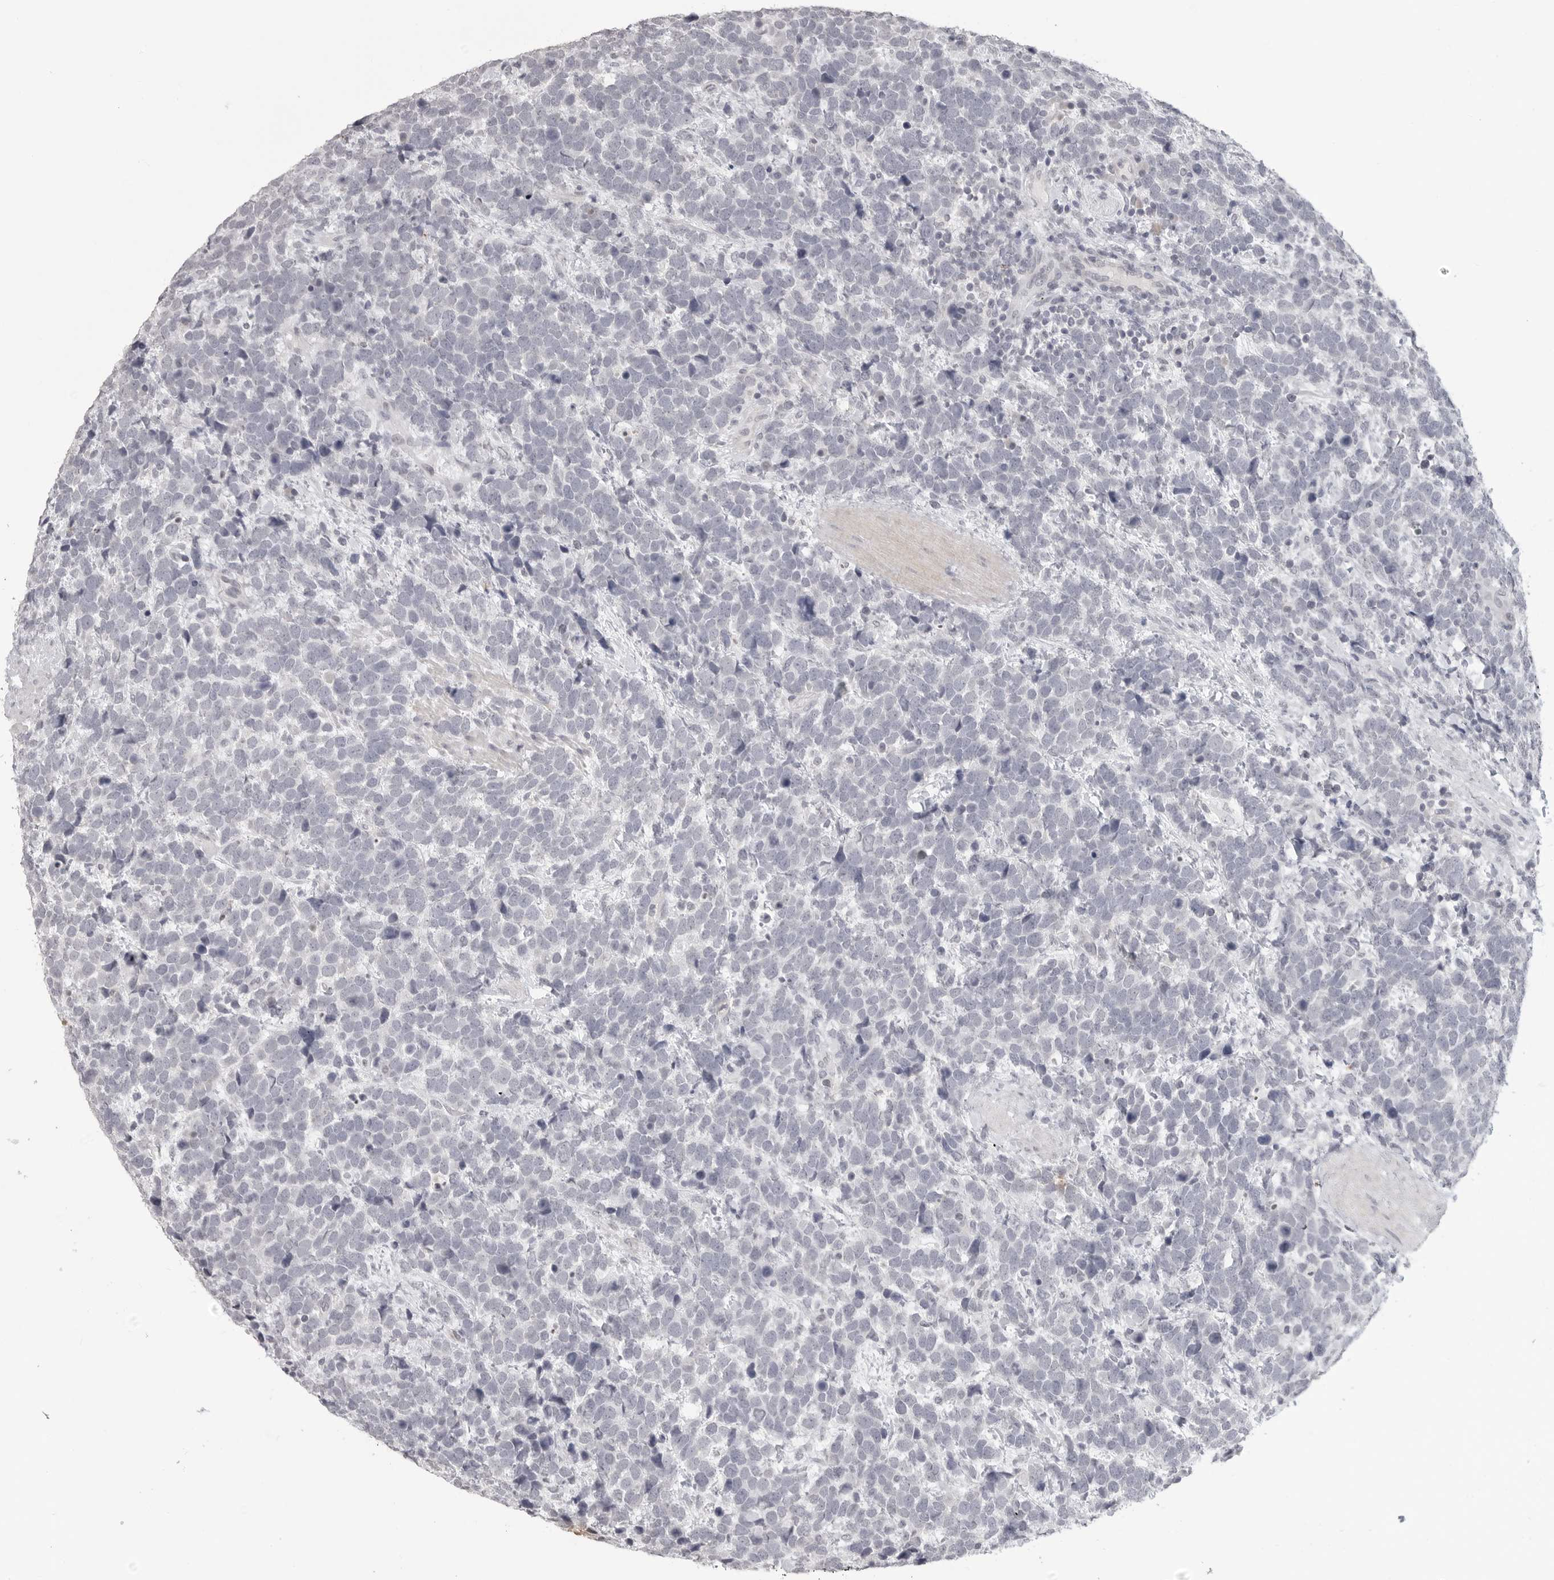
{"staining": {"intensity": "negative", "quantity": "none", "location": "none"}, "tissue": "urothelial cancer", "cell_type": "Tumor cells", "image_type": "cancer", "snomed": [{"axis": "morphology", "description": "Urothelial carcinoma, High grade"}, {"axis": "topography", "description": "Urinary bladder"}], "caption": "High power microscopy histopathology image of an immunohistochemistry (IHC) histopathology image of urothelial carcinoma (high-grade), revealing no significant staining in tumor cells.", "gene": "PRSS1", "patient": {"sex": "female", "age": 82}}